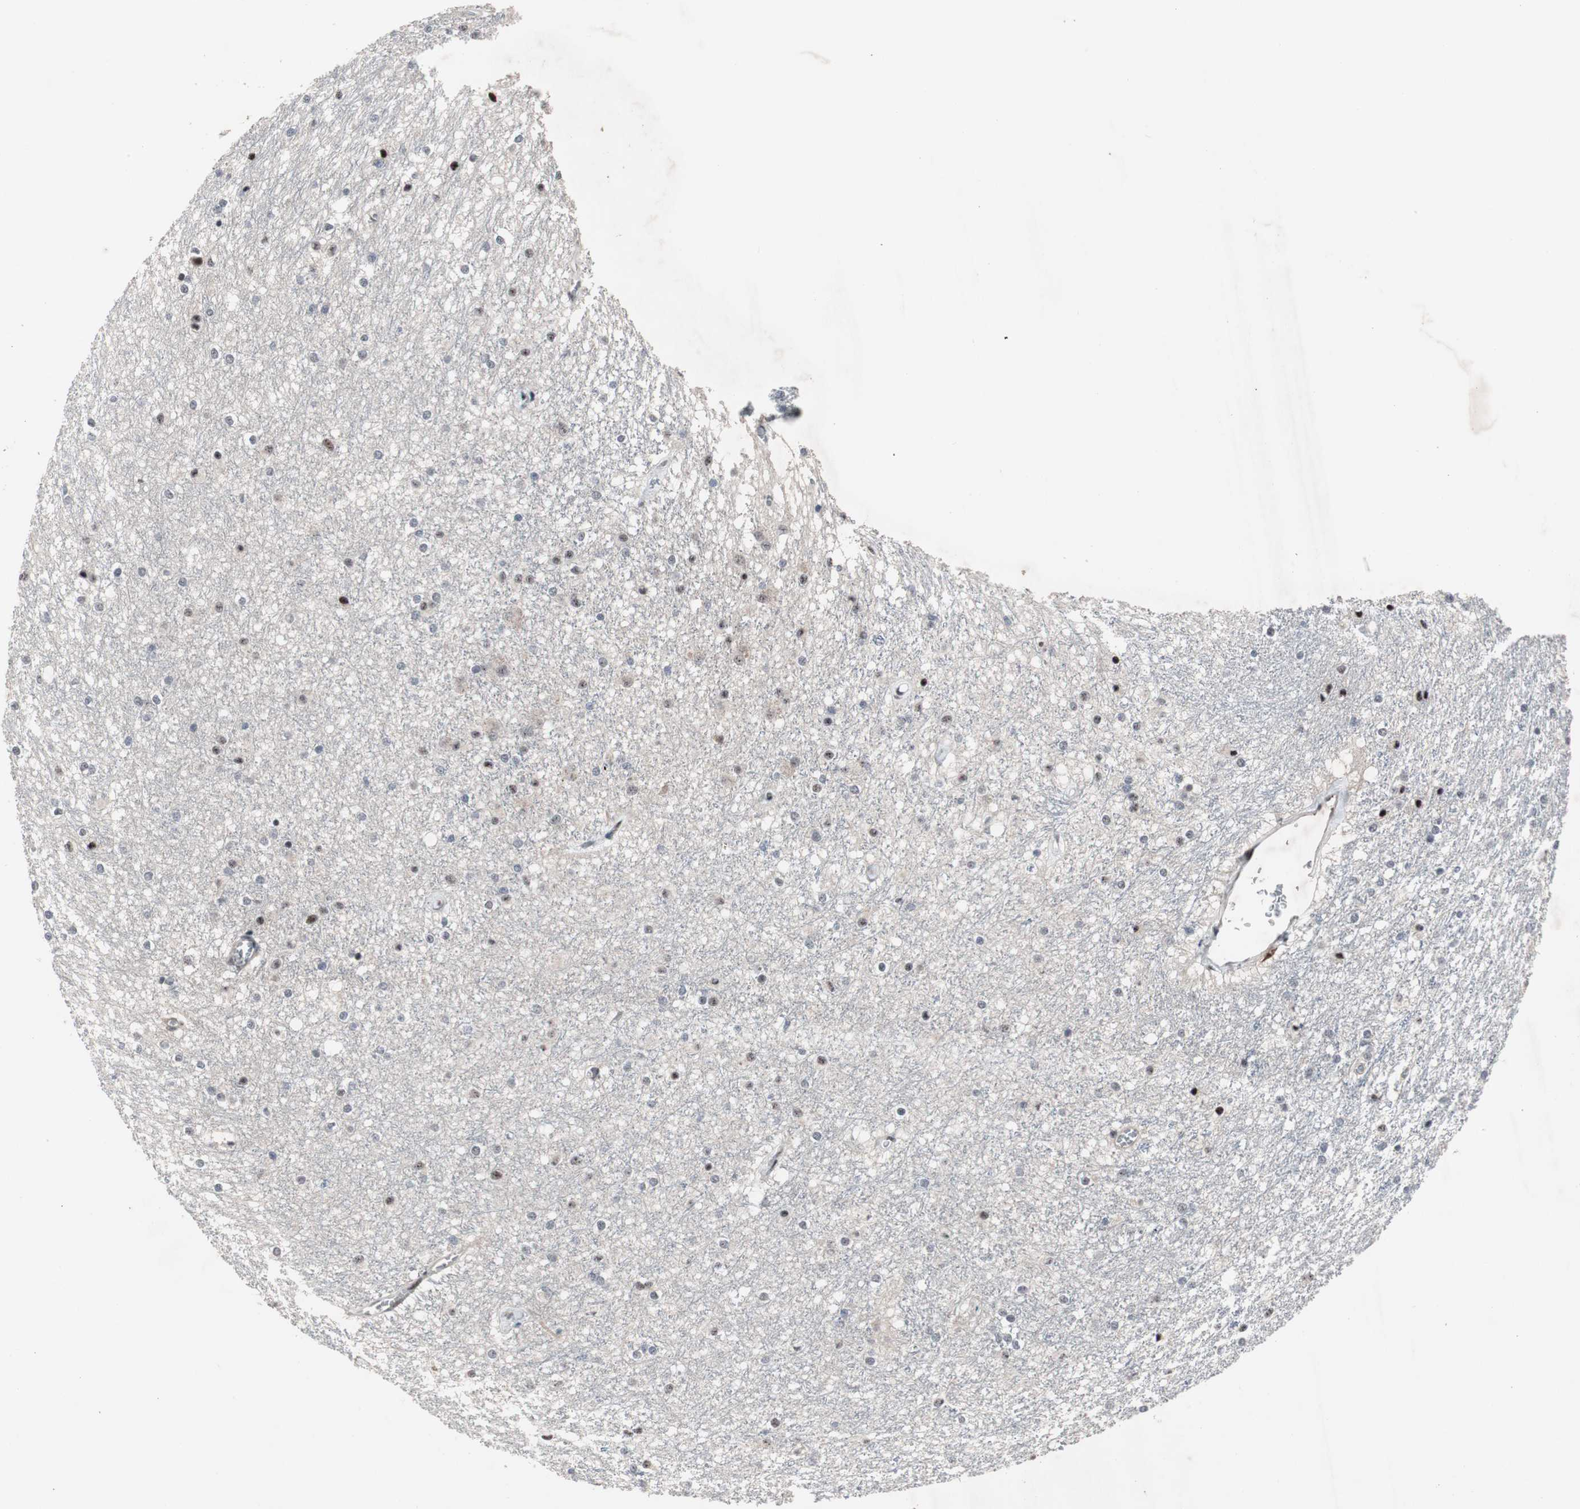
{"staining": {"intensity": "weak", "quantity": "<25%", "location": "nuclear"}, "tissue": "caudate", "cell_type": "Glial cells", "image_type": "normal", "snomed": [{"axis": "morphology", "description": "Normal tissue, NOS"}, {"axis": "topography", "description": "Lateral ventricle wall"}], "caption": "The histopathology image reveals no staining of glial cells in benign caudate. The staining was performed using DAB (3,3'-diaminobenzidine) to visualize the protein expression in brown, while the nuclei were stained in blue with hematoxylin (Magnification: 20x).", "gene": "PINX1", "patient": {"sex": "female", "age": 19}}